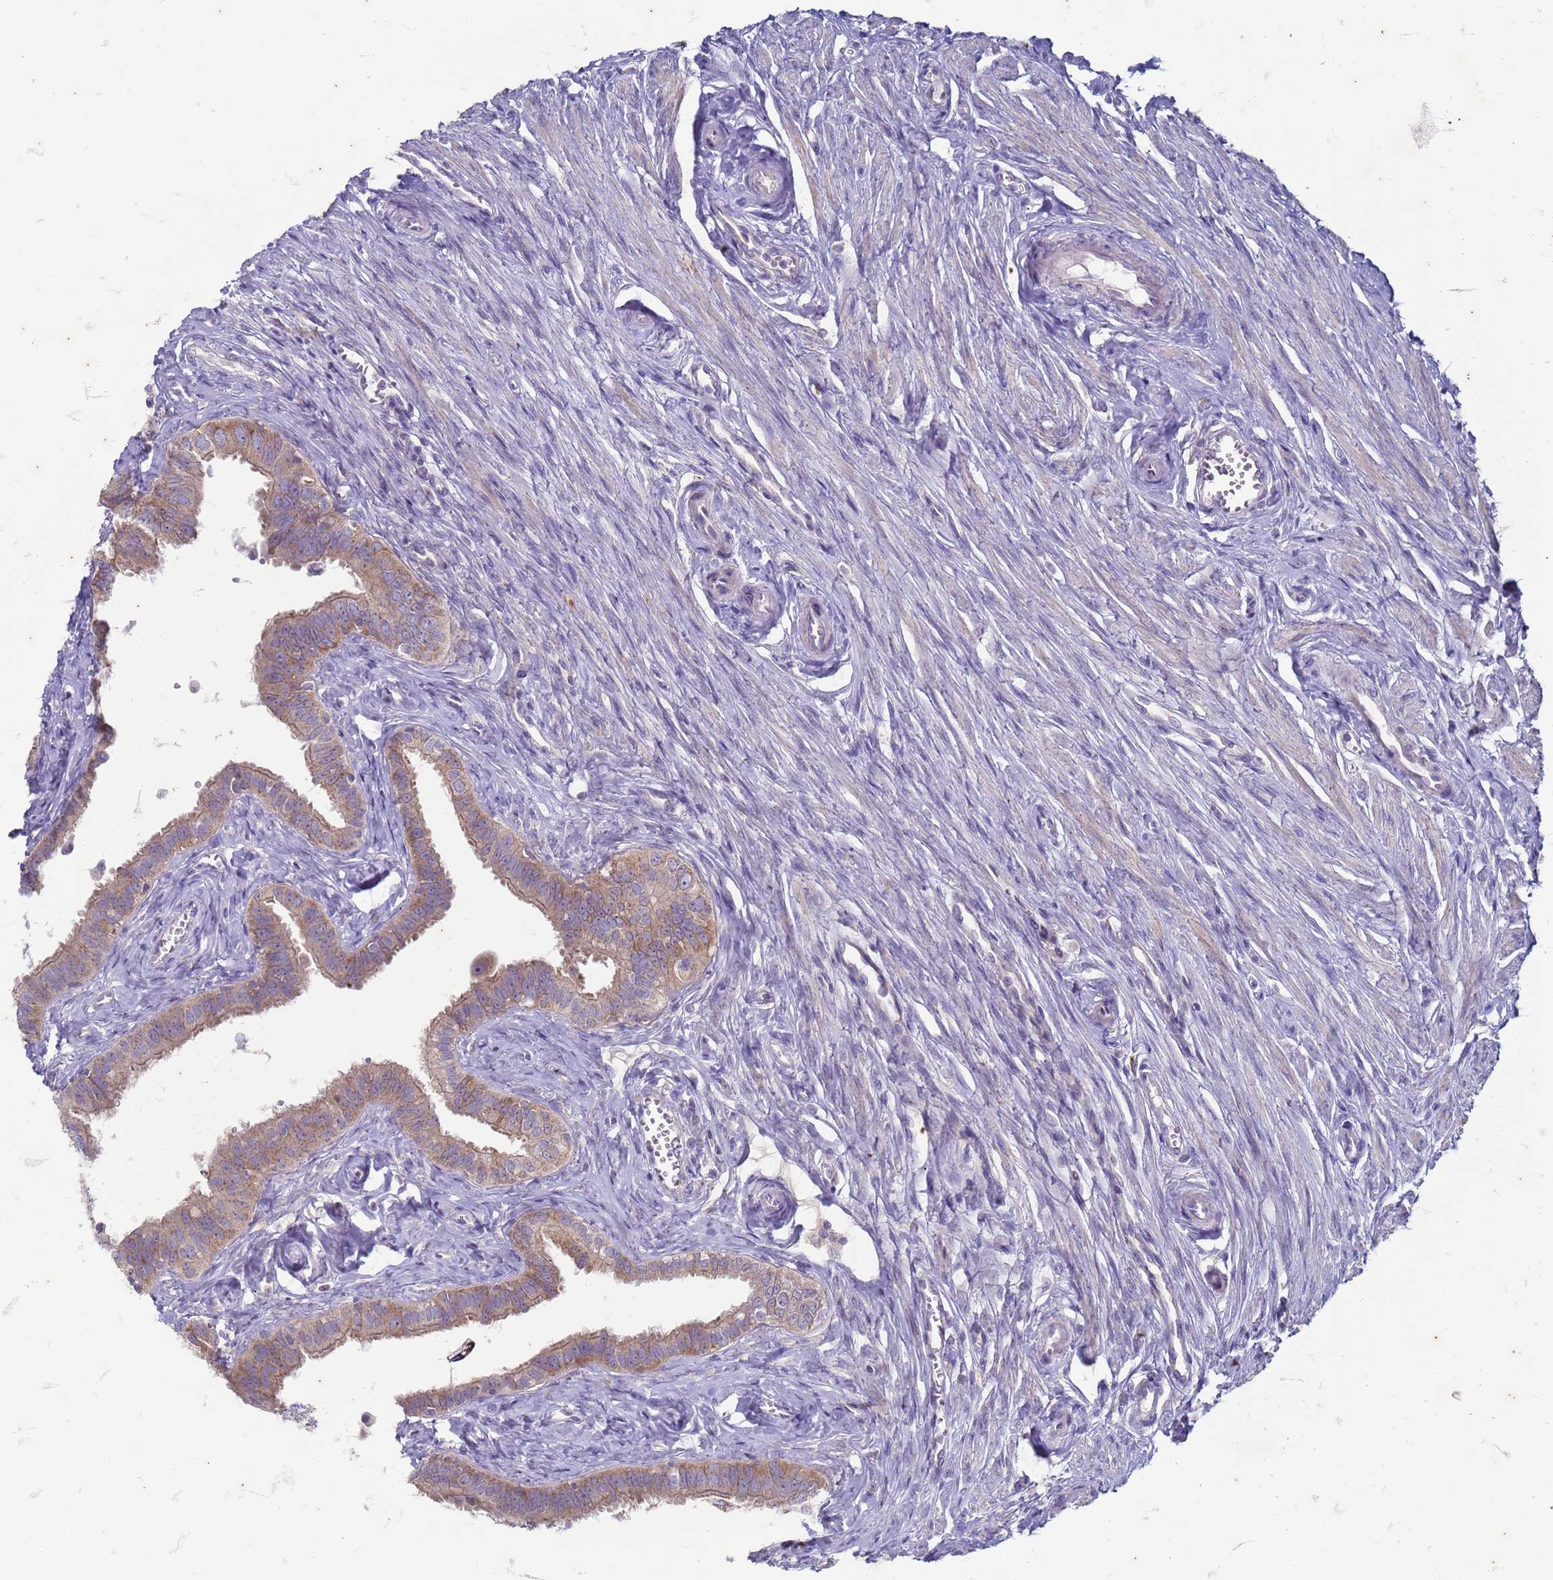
{"staining": {"intensity": "moderate", "quantity": ">75%", "location": "cytoplasmic/membranous"}, "tissue": "fallopian tube", "cell_type": "Glandular cells", "image_type": "normal", "snomed": [{"axis": "morphology", "description": "Normal tissue, NOS"}, {"axis": "morphology", "description": "Carcinoma, NOS"}, {"axis": "topography", "description": "Fallopian tube"}, {"axis": "topography", "description": "Ovary"}], "caption": "Protein expression analysis of benign fallopian tube shows moderate cytoplasmic/membranous expression in about >75% of glandular cells. (Brightfield microscopy of DAB IHC at high magnification).", "gene": "SUCO", "patient": {"sex": "female", "age": 59}}